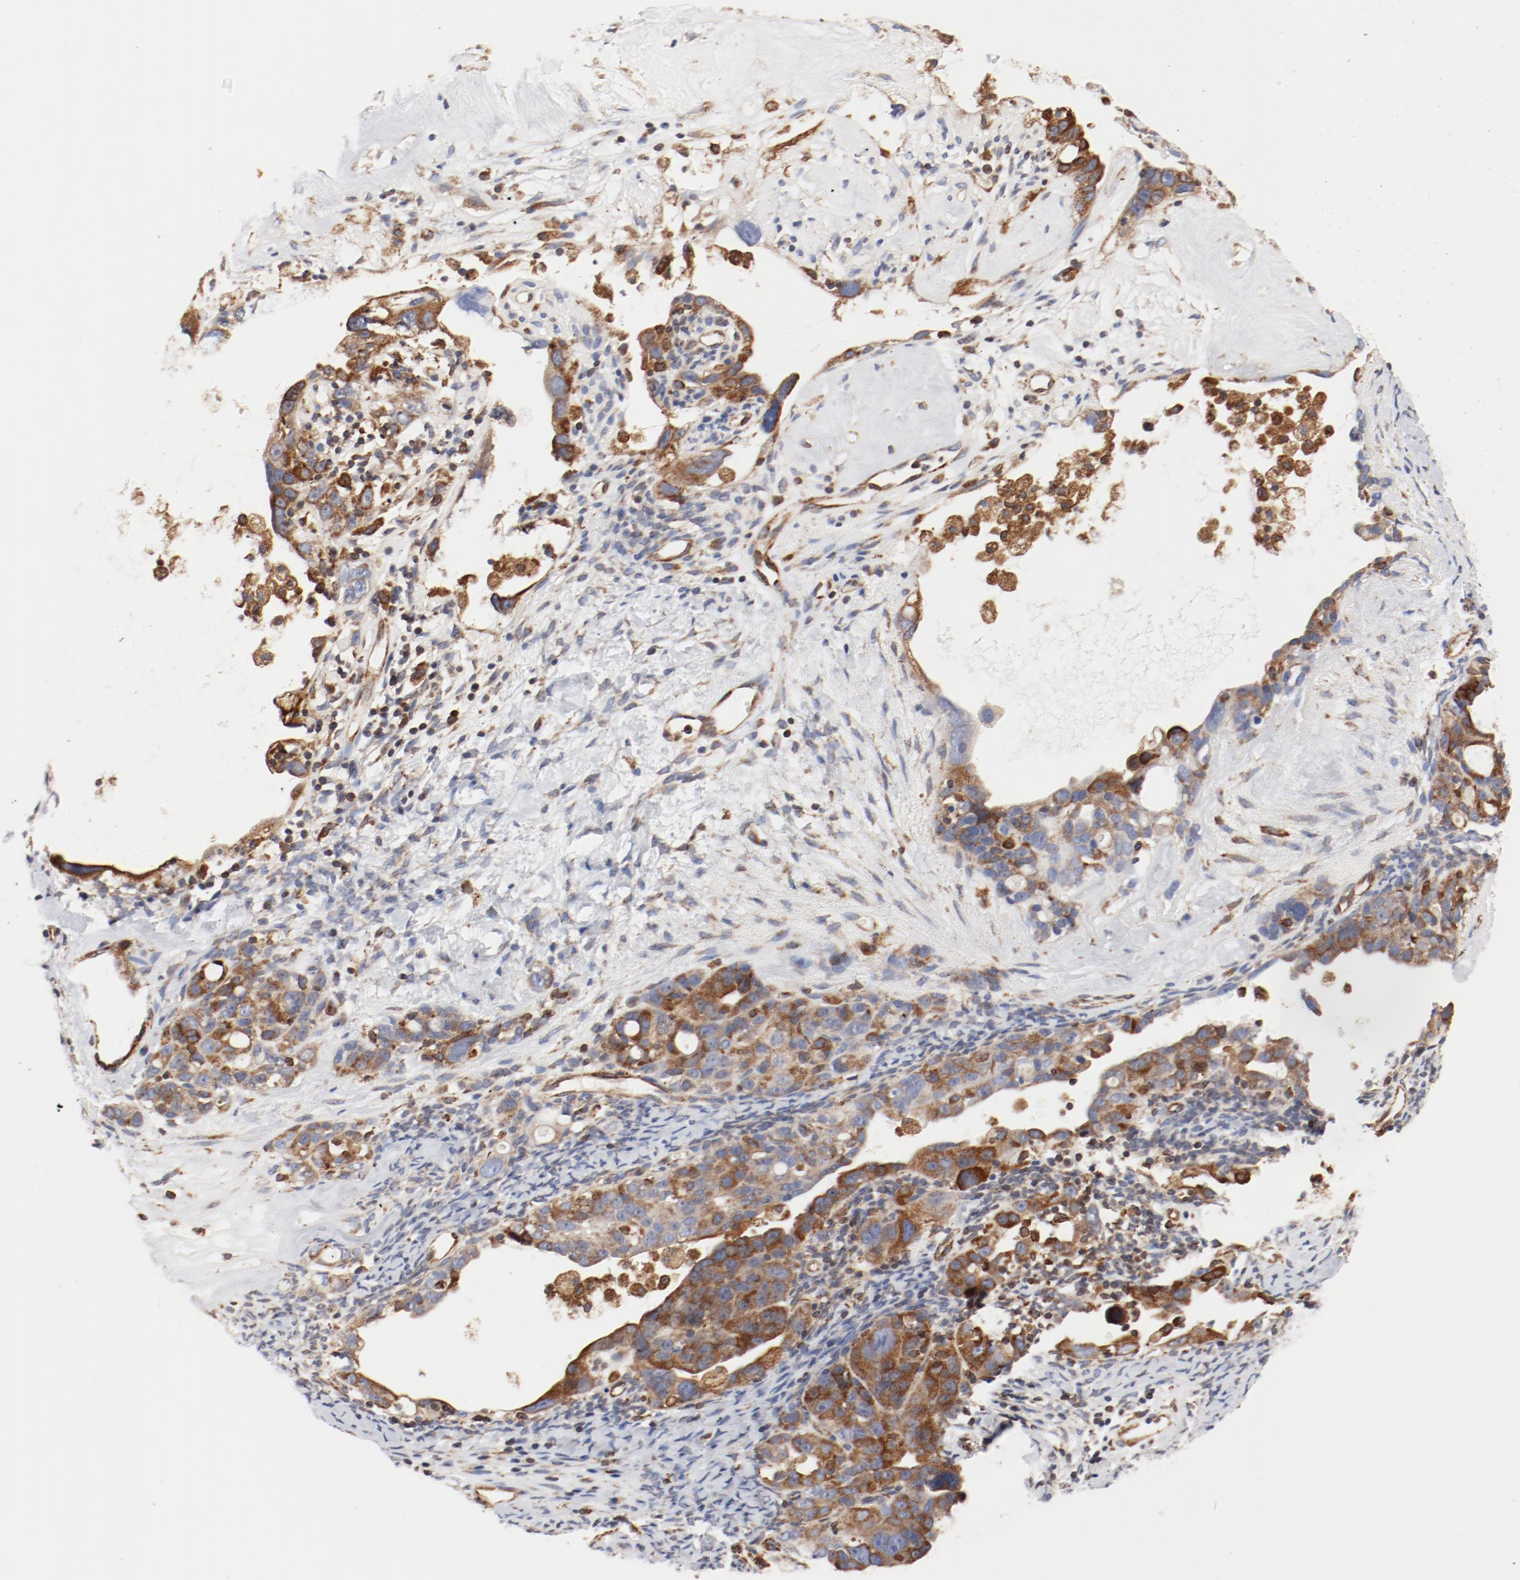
{"staining": {"intensity": "moderate", "quantity": ">75%", "location": "cytoplasmic/membranous"}, "tissue": "ovarian cancer", "cell_type": "Tumor cells", "image_type": "cancer", "snomed": [{"axis": "morphology", "description": "Cystadenocarcinoma, serous, NOS"}, {"axis": "topography", "description": "Ovary"}], "caption": "Protein staining of ovarian serous cystadenocarcinoma tissue reveals moderate cytoplasmic/membranous staining in about >75% of tumor cells. Ihc stains the protein of interest in brown and the nuclei are stained blue.", "gene": "PDPK1", "patient": {"sex": "female", "age": 66}}